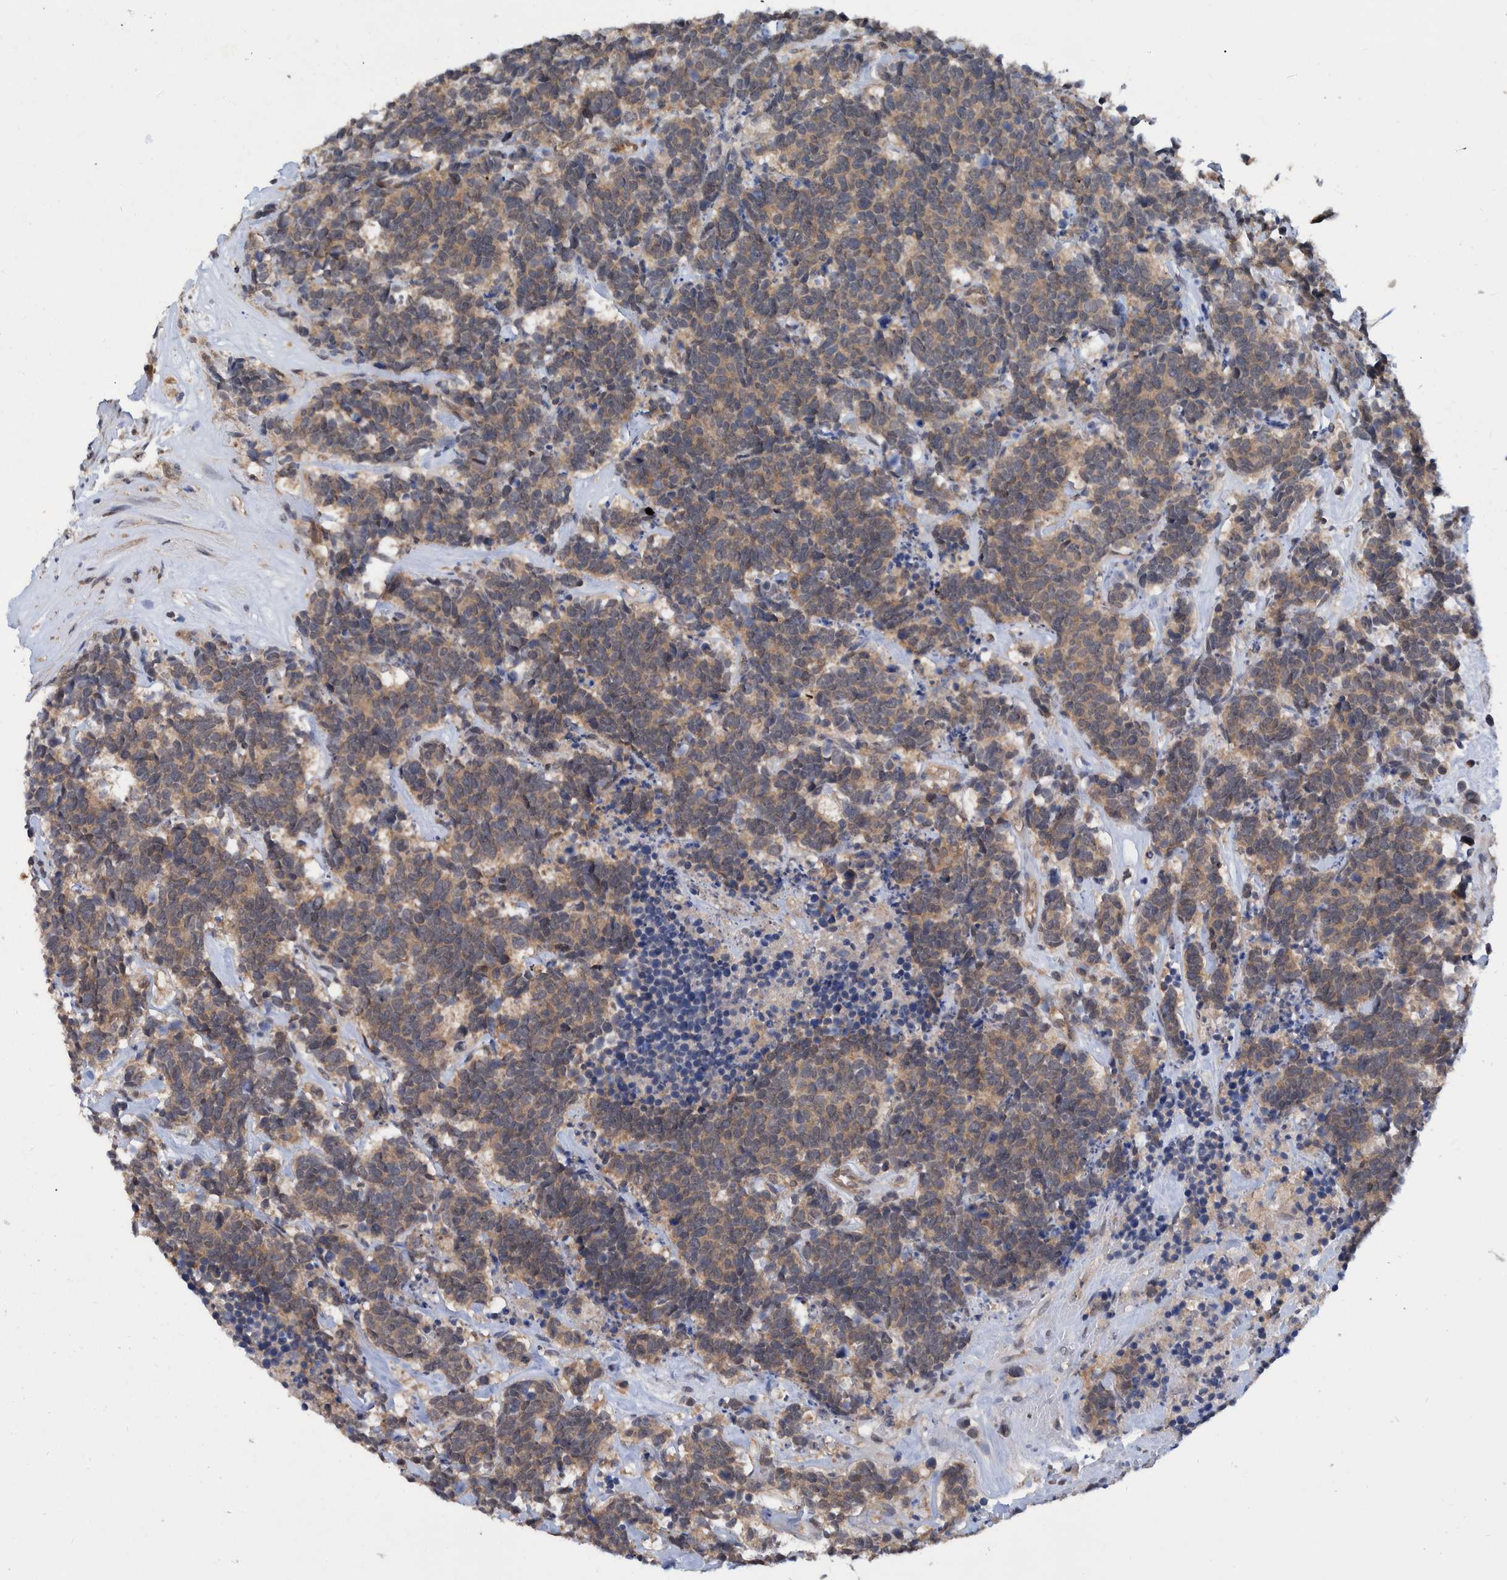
{"staining": {"intensity": "weak", "quantity": ">75%", "location": "cytoplasmic/membranous"}, "tissue": "carcinoid", "cell_type": "Tumor cells", "image_type": "cancer", "snomed": [{"axis": "morphology", "description": "Carcinoma, NOS"}, {"axis": "morphology", "description": "Carcinoid, malignant, NOS"}, {"axis": "topography", "description": "Urinary bladder"}], "caption": "Immunohistochemistry (IHC) of human carcinoid exhibits low levels of weak cytoplasmic/membranous expression in about >75% of tumor cells.", "gene": "PLPBP", "patient": {"sex": "male", "age": 57}}